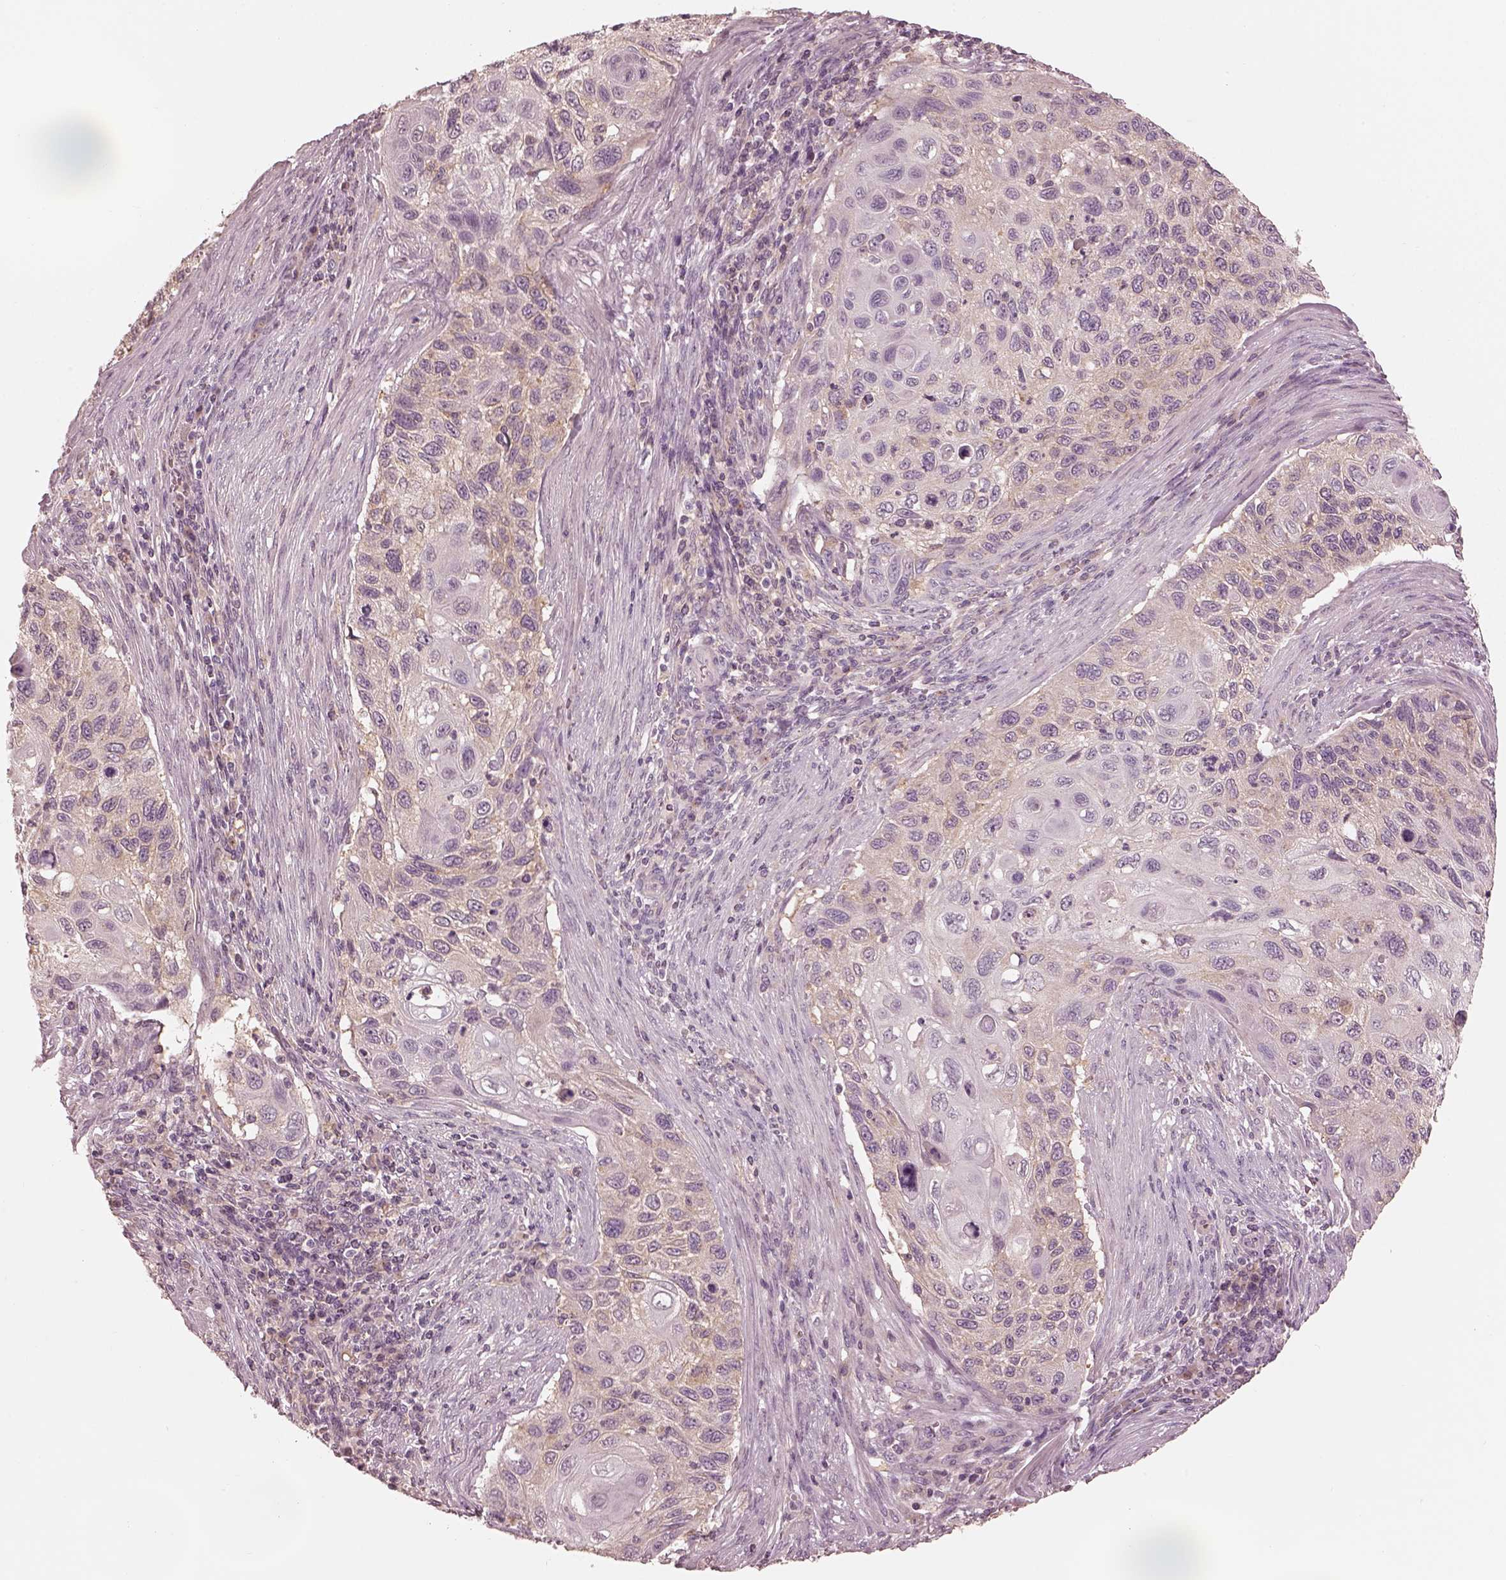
{"staining": {"intensity": "weak", "quantity": "<25%", "location": "cytoplasmic/membranous"}, "tissue": "cervical cancer", "cell_type": "Tumor cells", "image_type": "cancer", "snomed": [{"axis": "morphology", "description": "Squamous cell carcinoma, NOS"}, {"axis": "topography", "description": "Cervix"}], "caption": "This image is of cervical cancer stained with IHC to label a protein in brown with the nuclei are counter-stained blue. There is no positivity in tumor cells.", "gene": "PRKACG", "patient": {"sex": "female", "age": 70}}